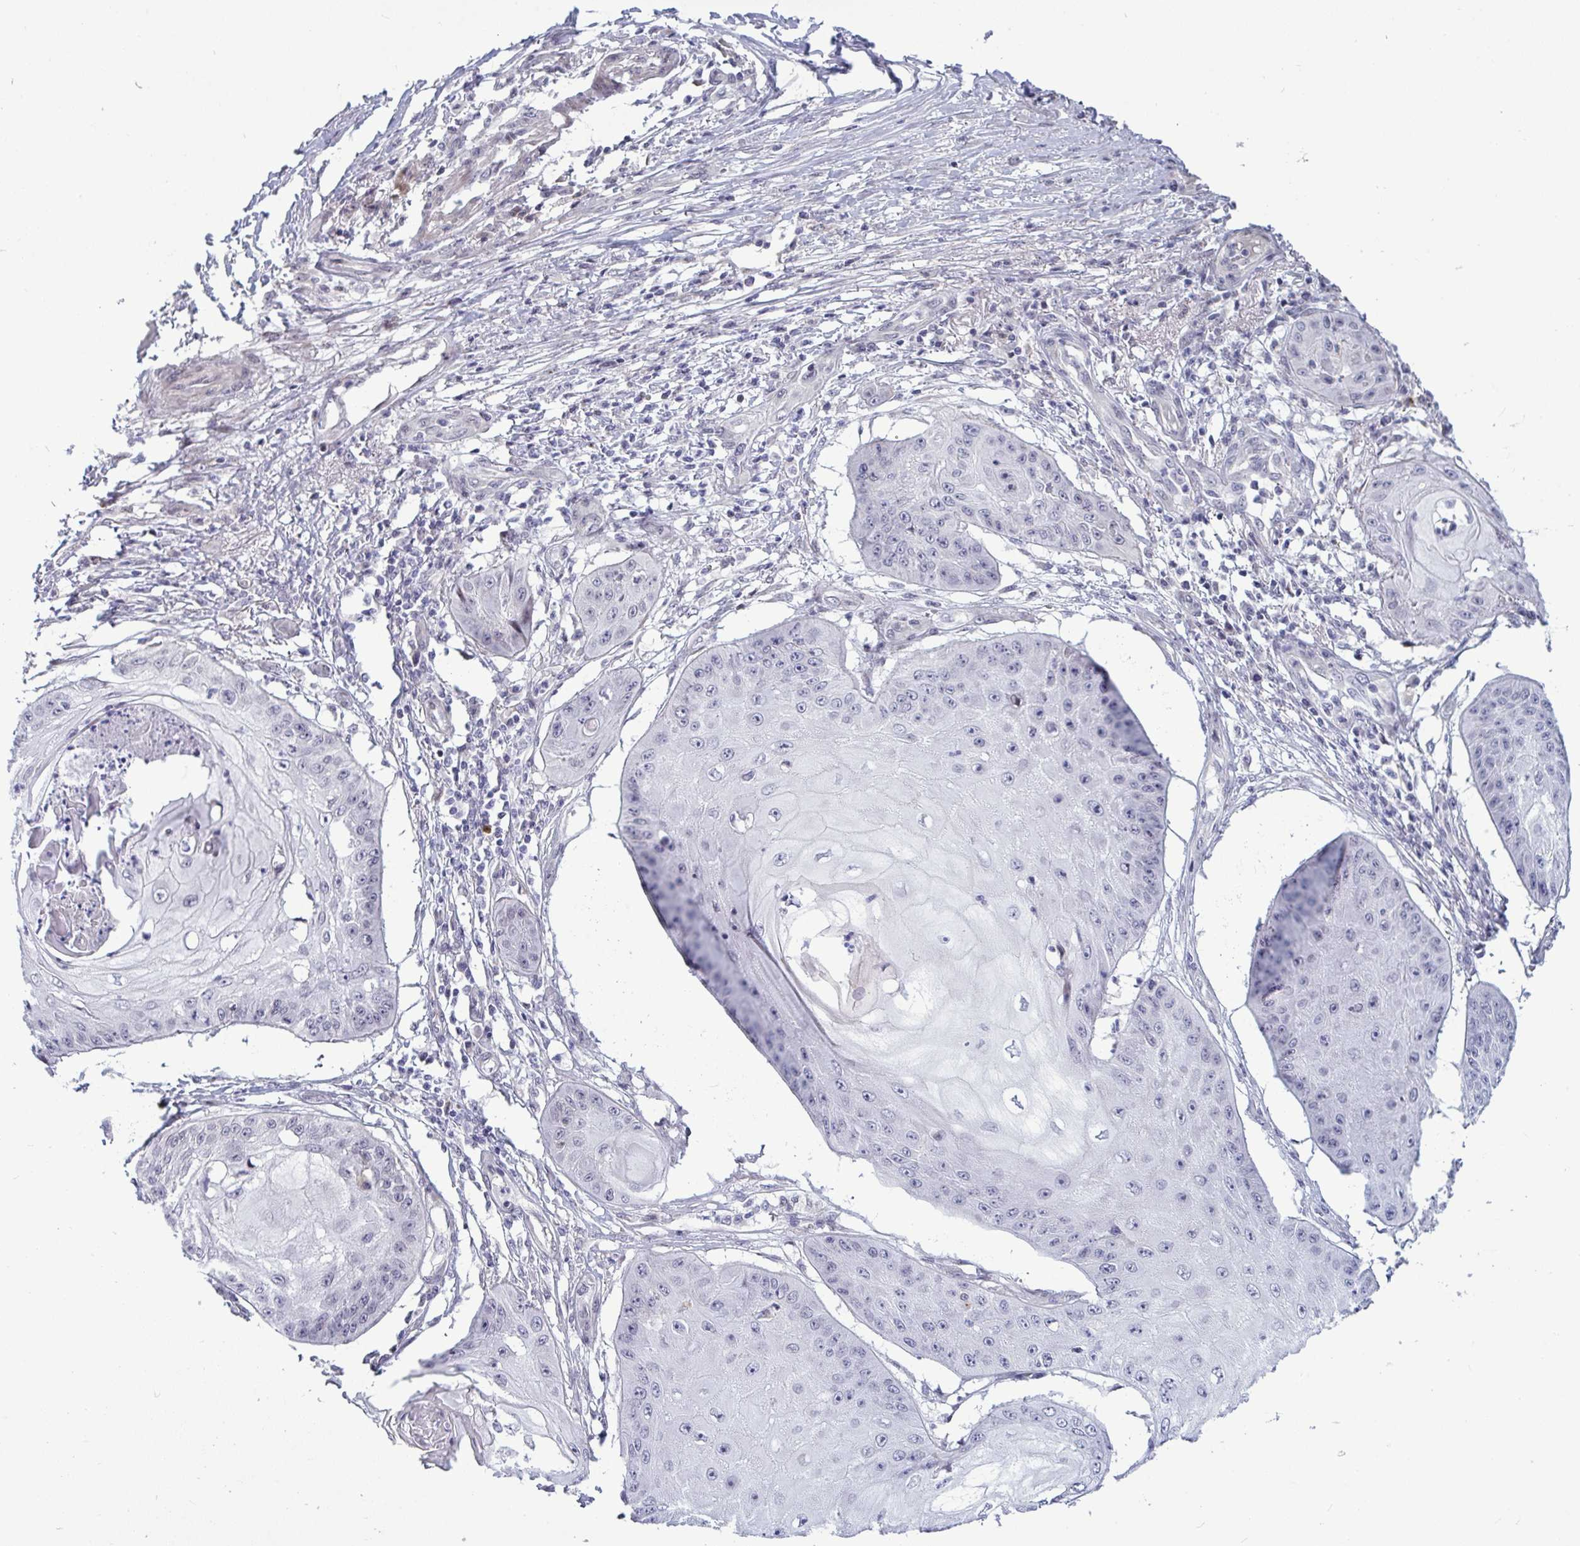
{"staining": {"intensity": "negative", "quantity": "none", "location": "none"}, "tissue": "skin cancer", "cell_type": "Tumor cells", "image_type": "cancer", "snomed": [{"axis": "morphology", "description": "Squamous cell carcinoma, NOS"}, {"axis": "topography", "description": "Skin"}], "caption": "An image of human skin squamous cell carcinoma is negative for staining in tumor cells.", "gene": "TCEAL8", "patient": {"sex": "male", "age": 70}}